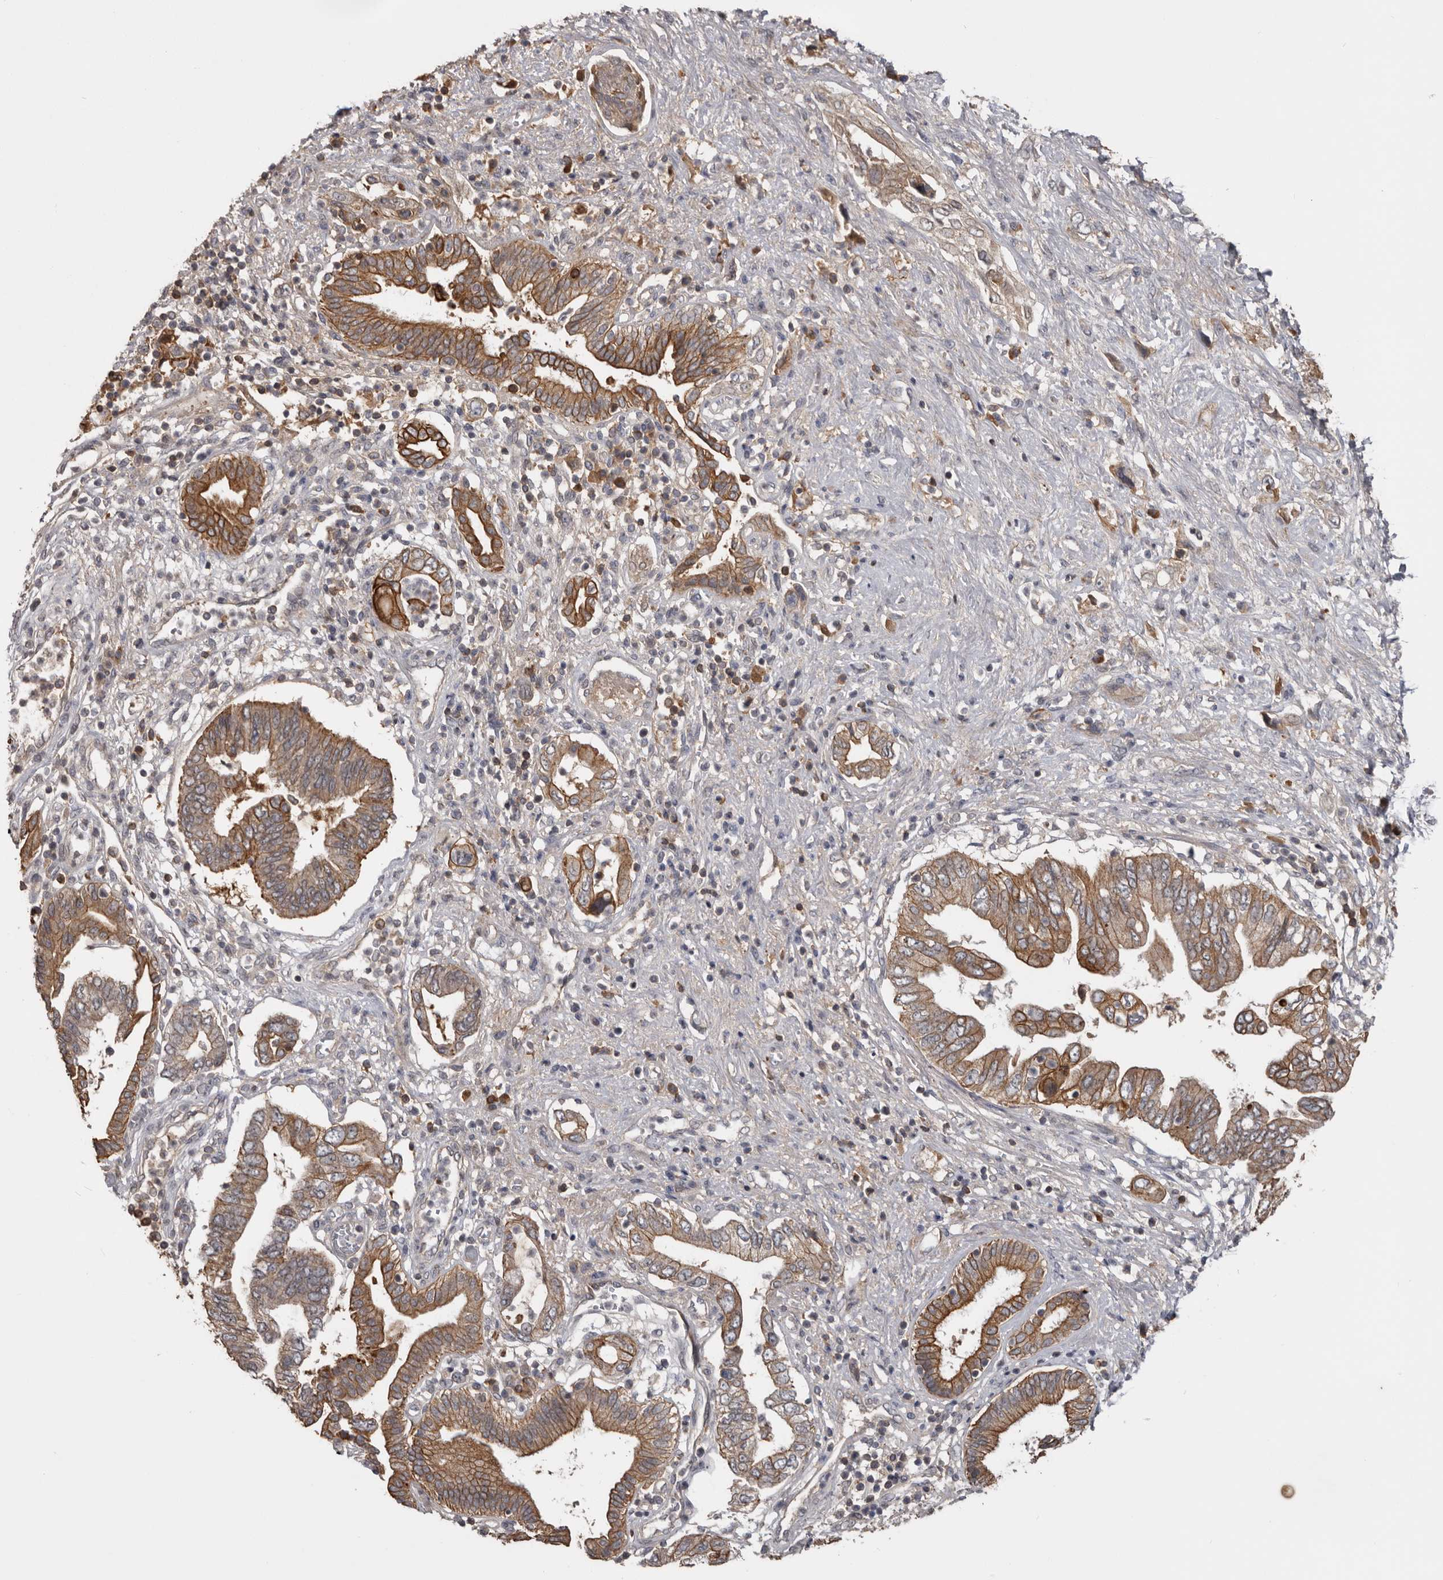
{"staining": {"intensity": "moderate", "quantity": ">75%", "location": "cytoplasmic/membranous"}, "tissue": "pancreatic cancer", "cell_type": "Tumor cells", "image_type": "cancer", "snomed": [{"axis": "morphology", "description": "Adenocarcinoma, NOS"}, {"axis": "topography", "description": "Pancreas"}], "caption": "Protein analysis of pancreatic adenocarcinoma tissue shows moderate cytoplasmic/membranous expression in about >75% of tumor cells. Using DAB (brown) and hematoxylin (blue) stains, captured at high magnification using brightfield microscopy.", "gene": "NMUR1", "patient": {"sex": "female", "age": 73}}